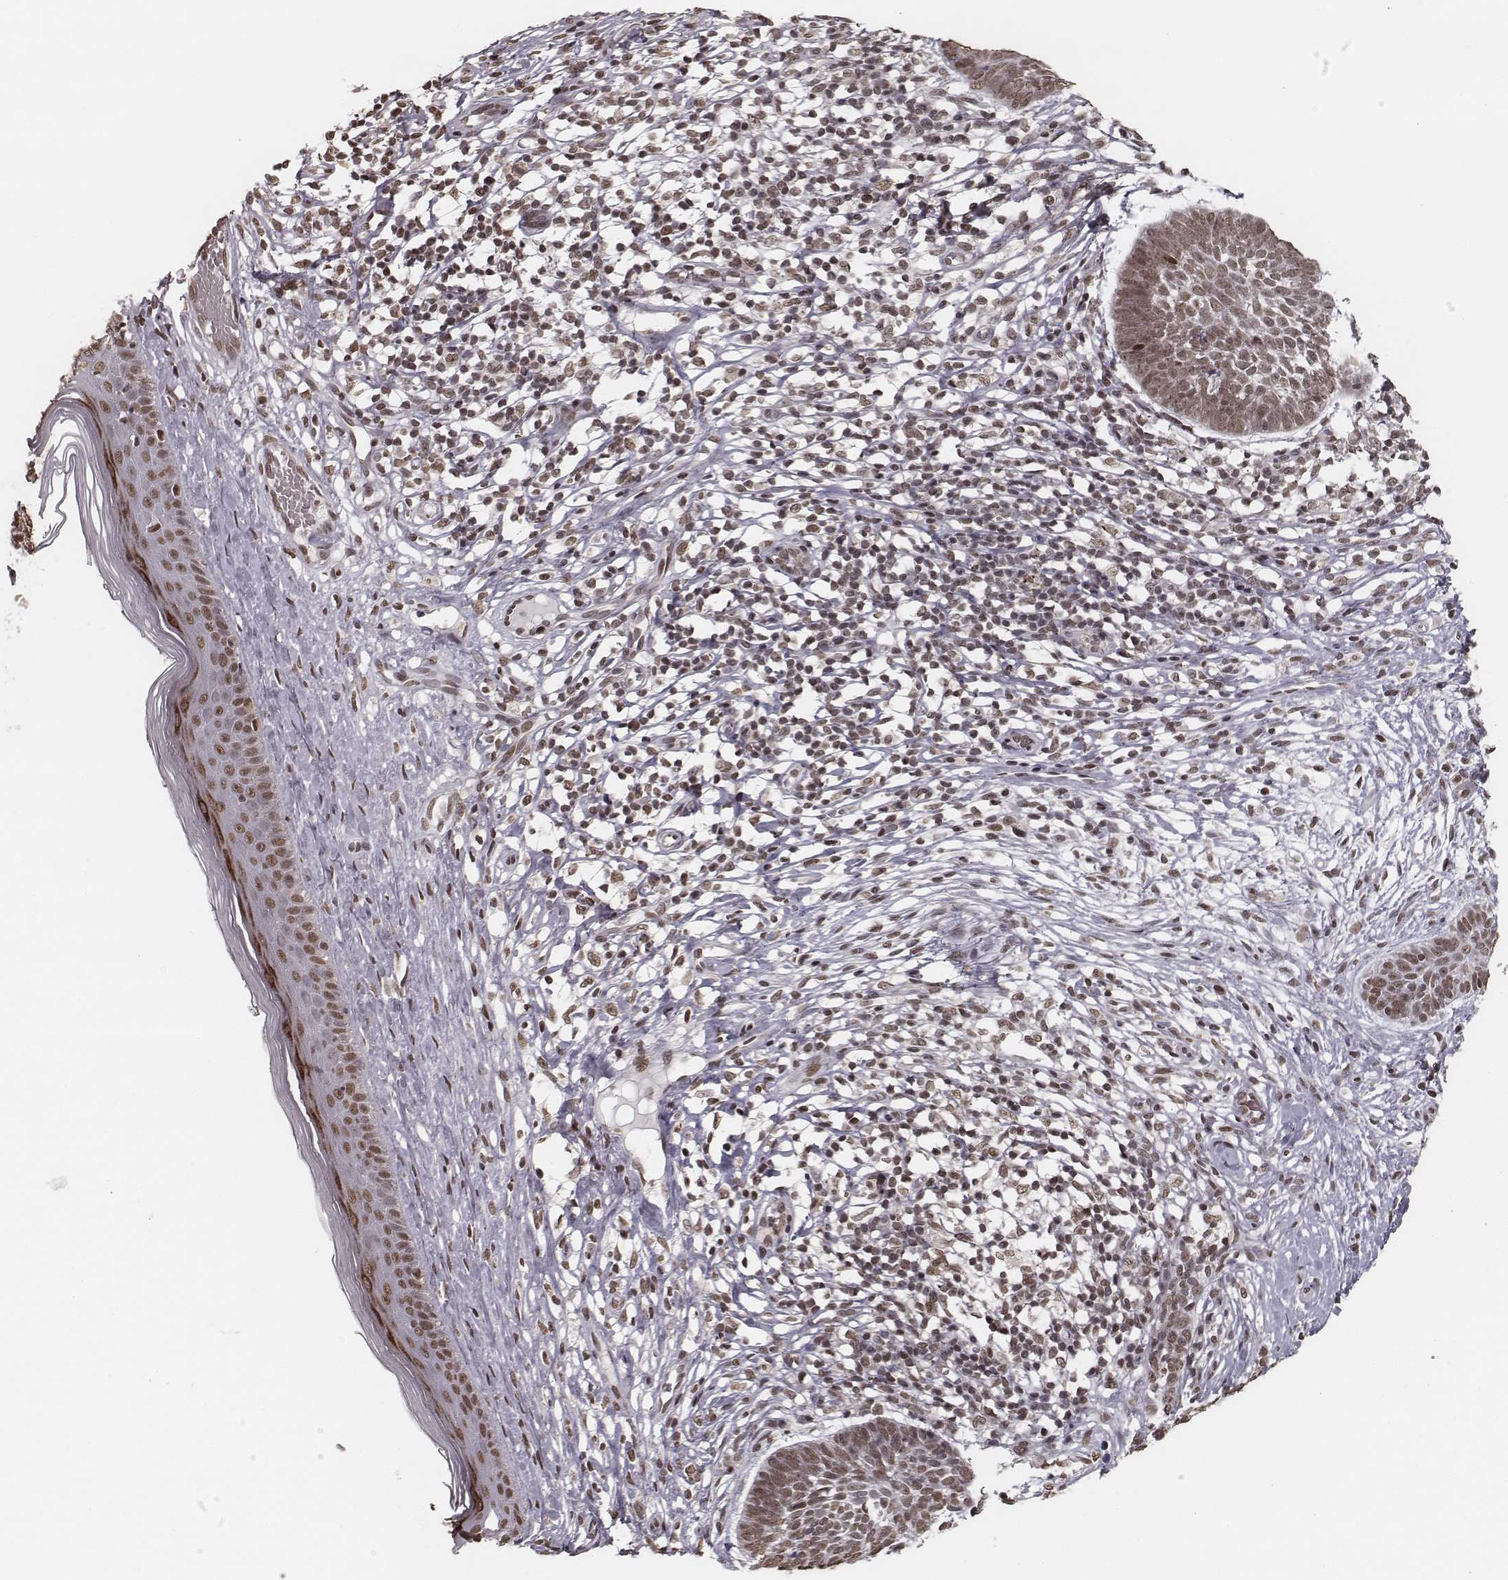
{"staining": {"intensity": "weak", "quantity": ">75%", "location": "nuclear"}, "tissue": "skin cancer", "cell_type": "Tumor cells", "image_type": "cancer", "snomed": [{"axis": "morphology", "description": "Basal cell carcinoma"}, {"axis": "topography", "description": "Skin"}], "caption": "Skin basal cell carcinoma tissue reveals weak nuclear staining in about >75% of tumor cells", "gene": "HMGA2", "patient": {"sex": "male", "age": 85}}